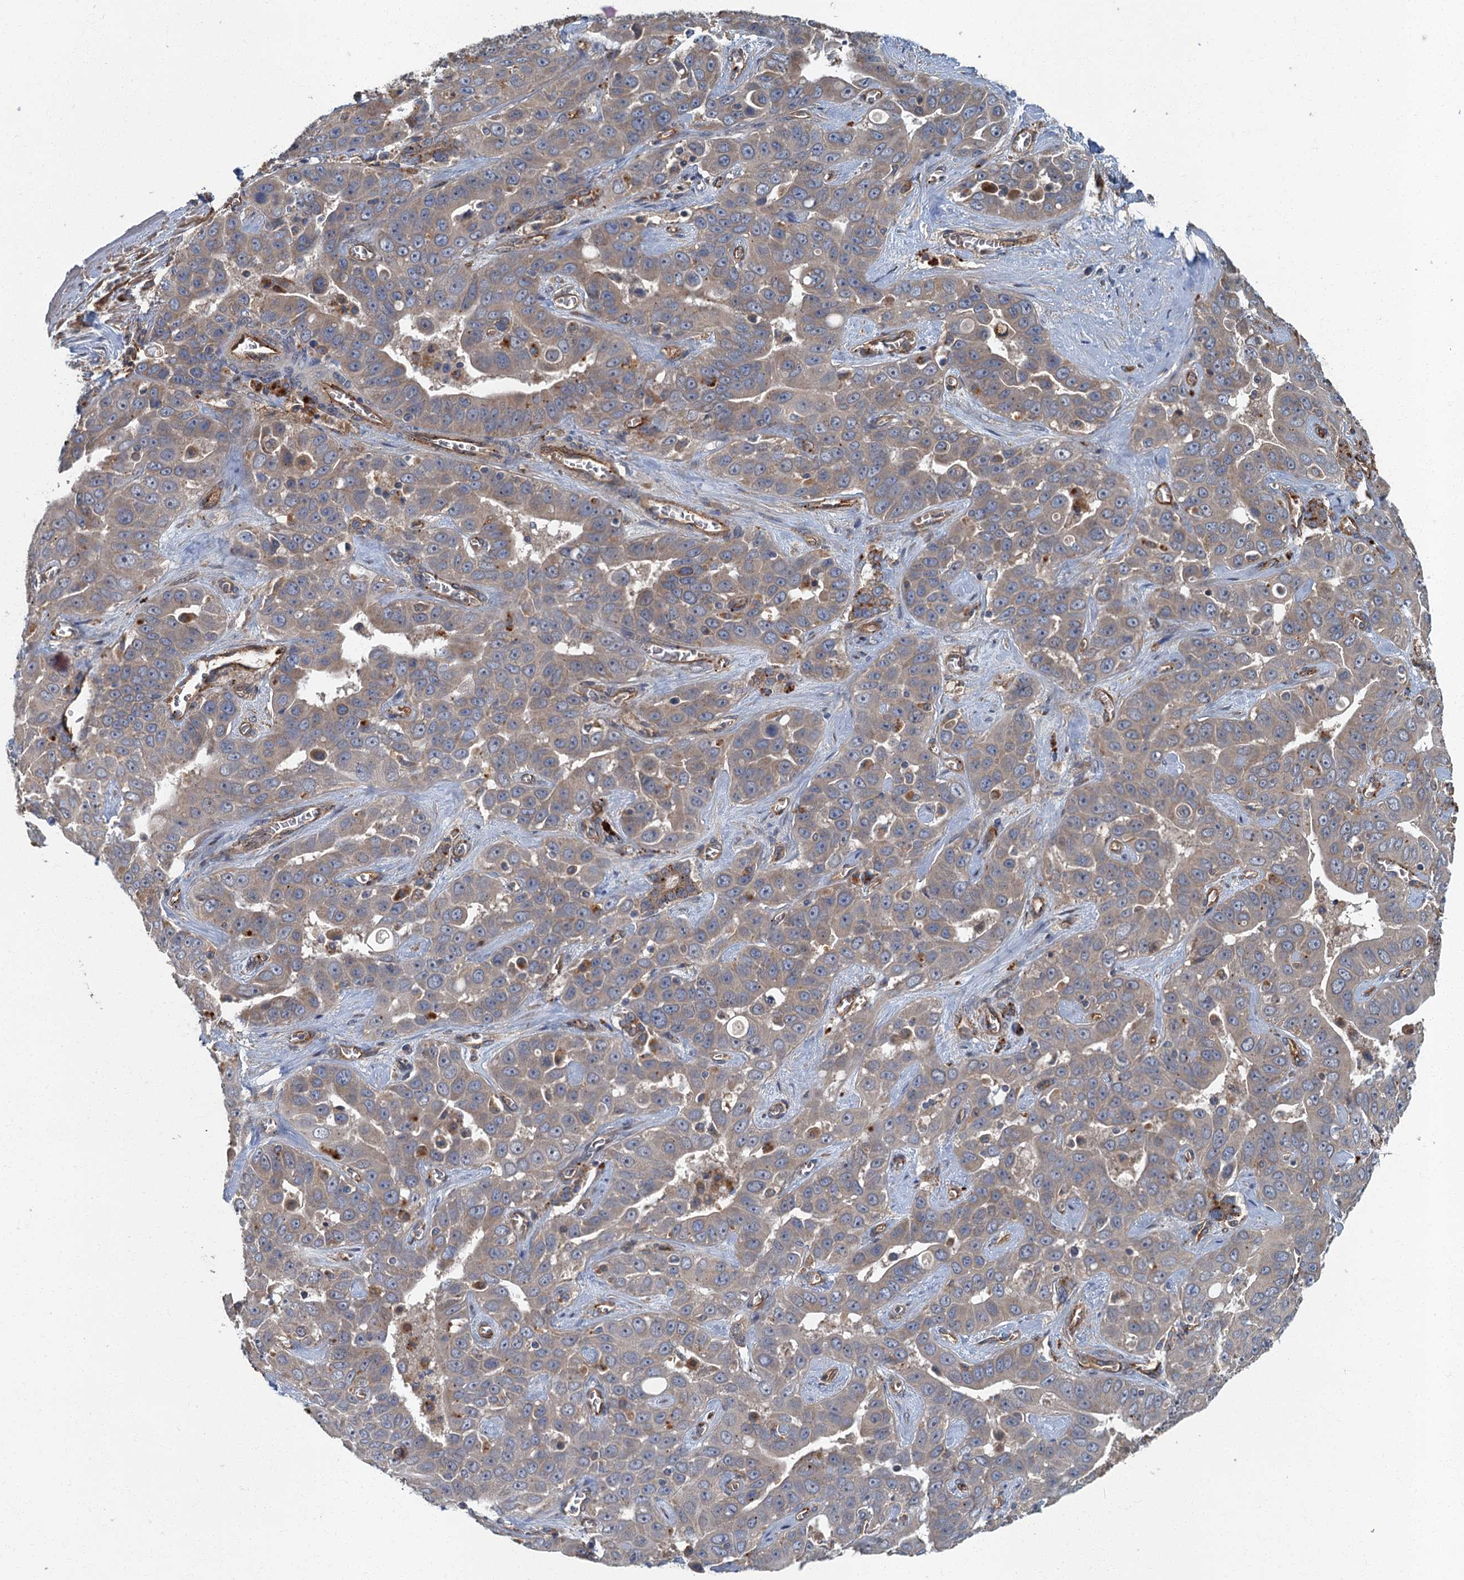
{"staining": {"intensity": "weak", "quantity": ">75%", "location": "cytoplasmic/membranous"}, "tissue": "liver cancer", "cell_type": "Tumor cells", "image_type": "cancer", "snomed": [{"axis": "morphology", "description": "Cholangiocarcinoma"}, {"axis": "topography", "description": "Liver"}], "caption": "This photomicrograph reveals liver cholangiocarcinoma stained with immunohistochemistry to label a protein in brown. The cytoplasmic/membranous of tumor cells show weak positivity for the protein. Nuclei are counter-stained blue.", "gene": "ARL11", "patient": {"sex": "female", "age": 52}}